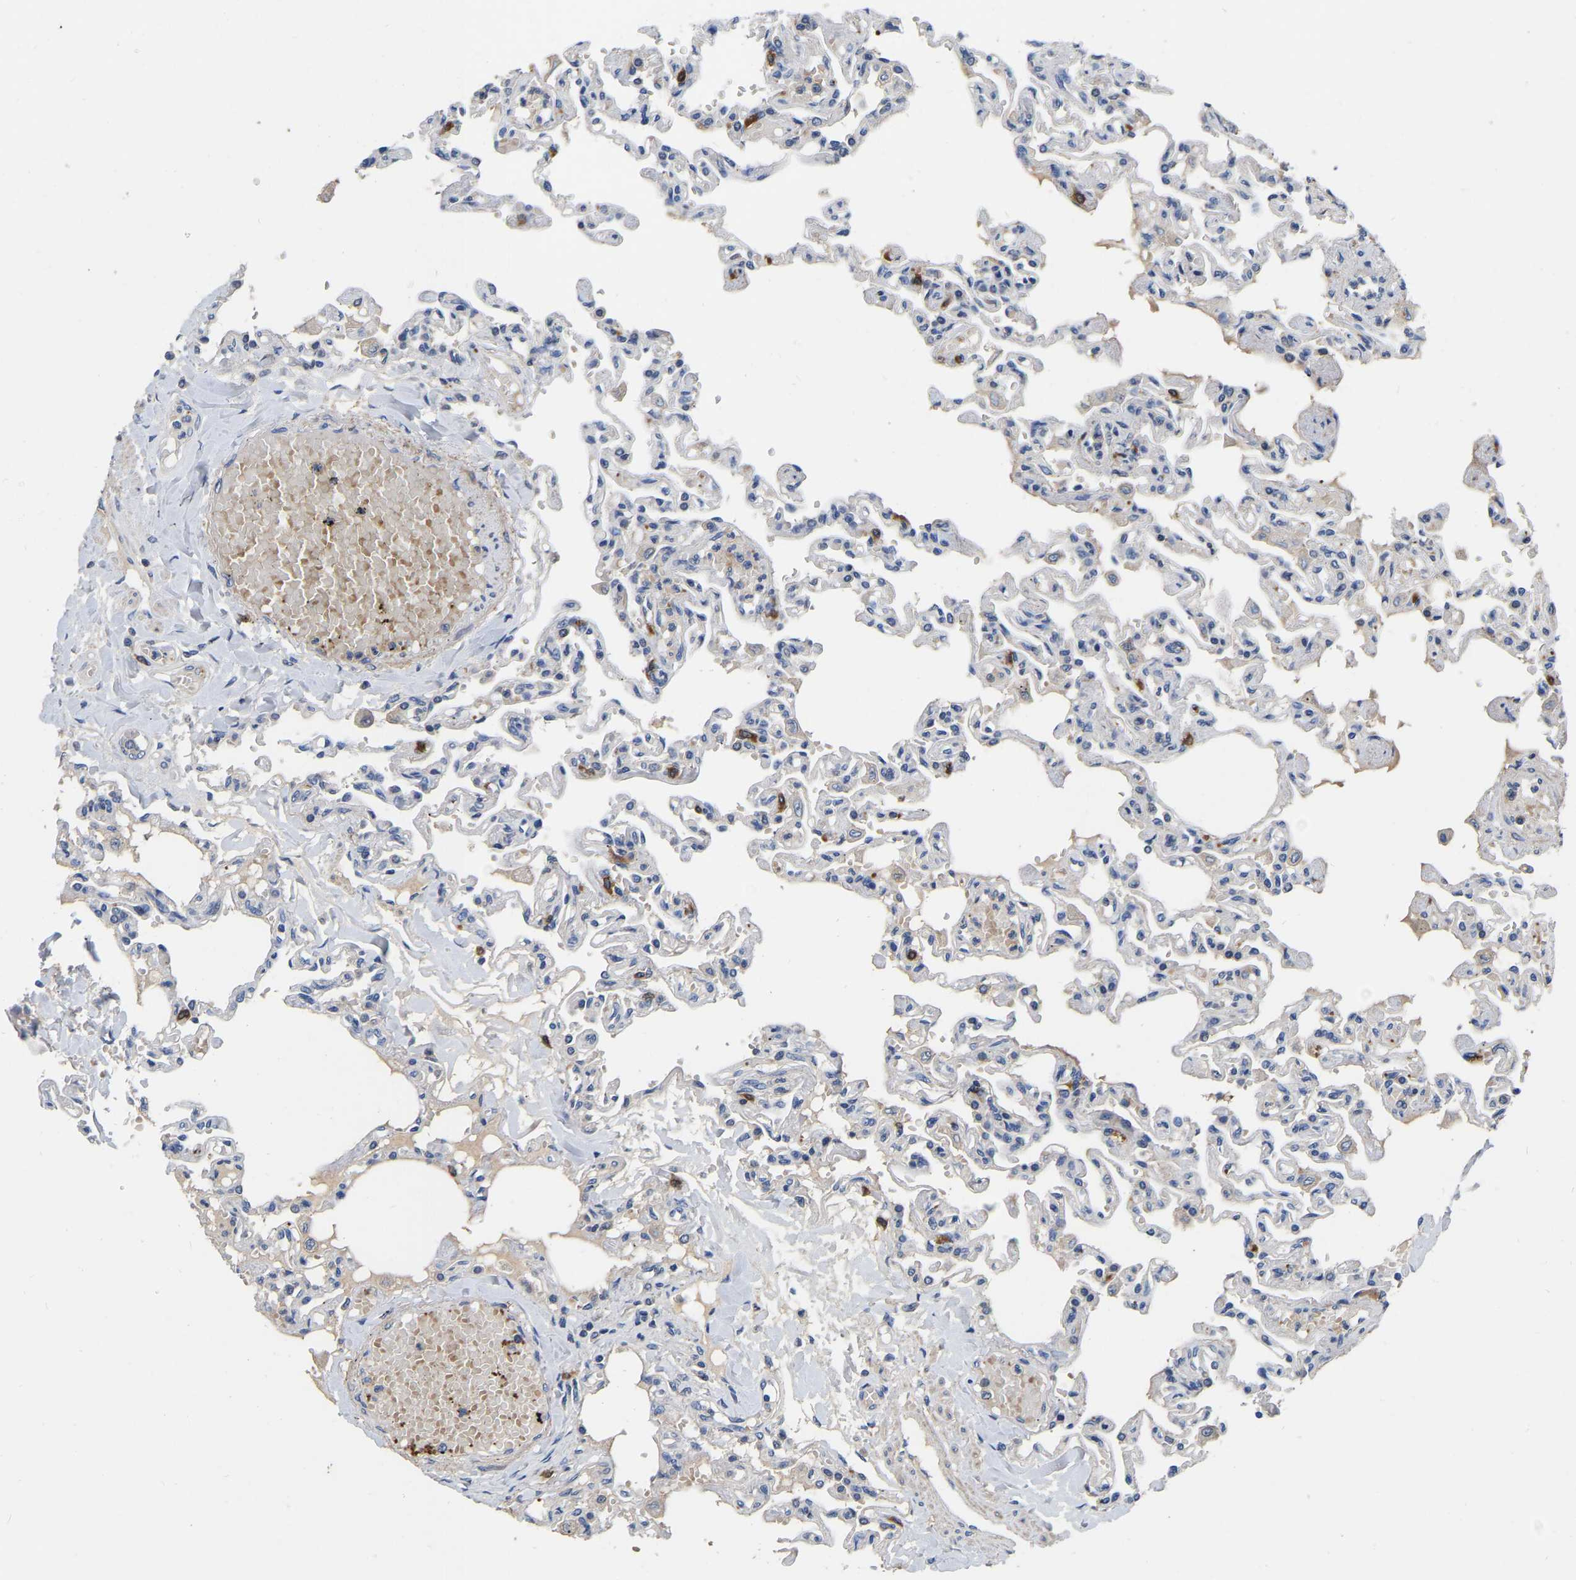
{"staining": {"intensity": "negative", "quantity": "none", "location": "none"}, "tissue": "lung", "cell_type": "Alveolar cells", "image_type": "normal", "snomed": [{"axis": "morphology", "description": "Normal tissue, NOS"}, {"axis": "topography", "description": "Lung"}], "caption": "Immunohistochemistry (IHC) of normal lung exhibits no expression in alveolar cells. The staining was performed using DAB to visualize the protein expression in brown, while the nuclei were stained in blue with hematoxylin (Magnification: 20x).", "gene": "RAB27B", "patient": {"sex": "male", "age": 21}}